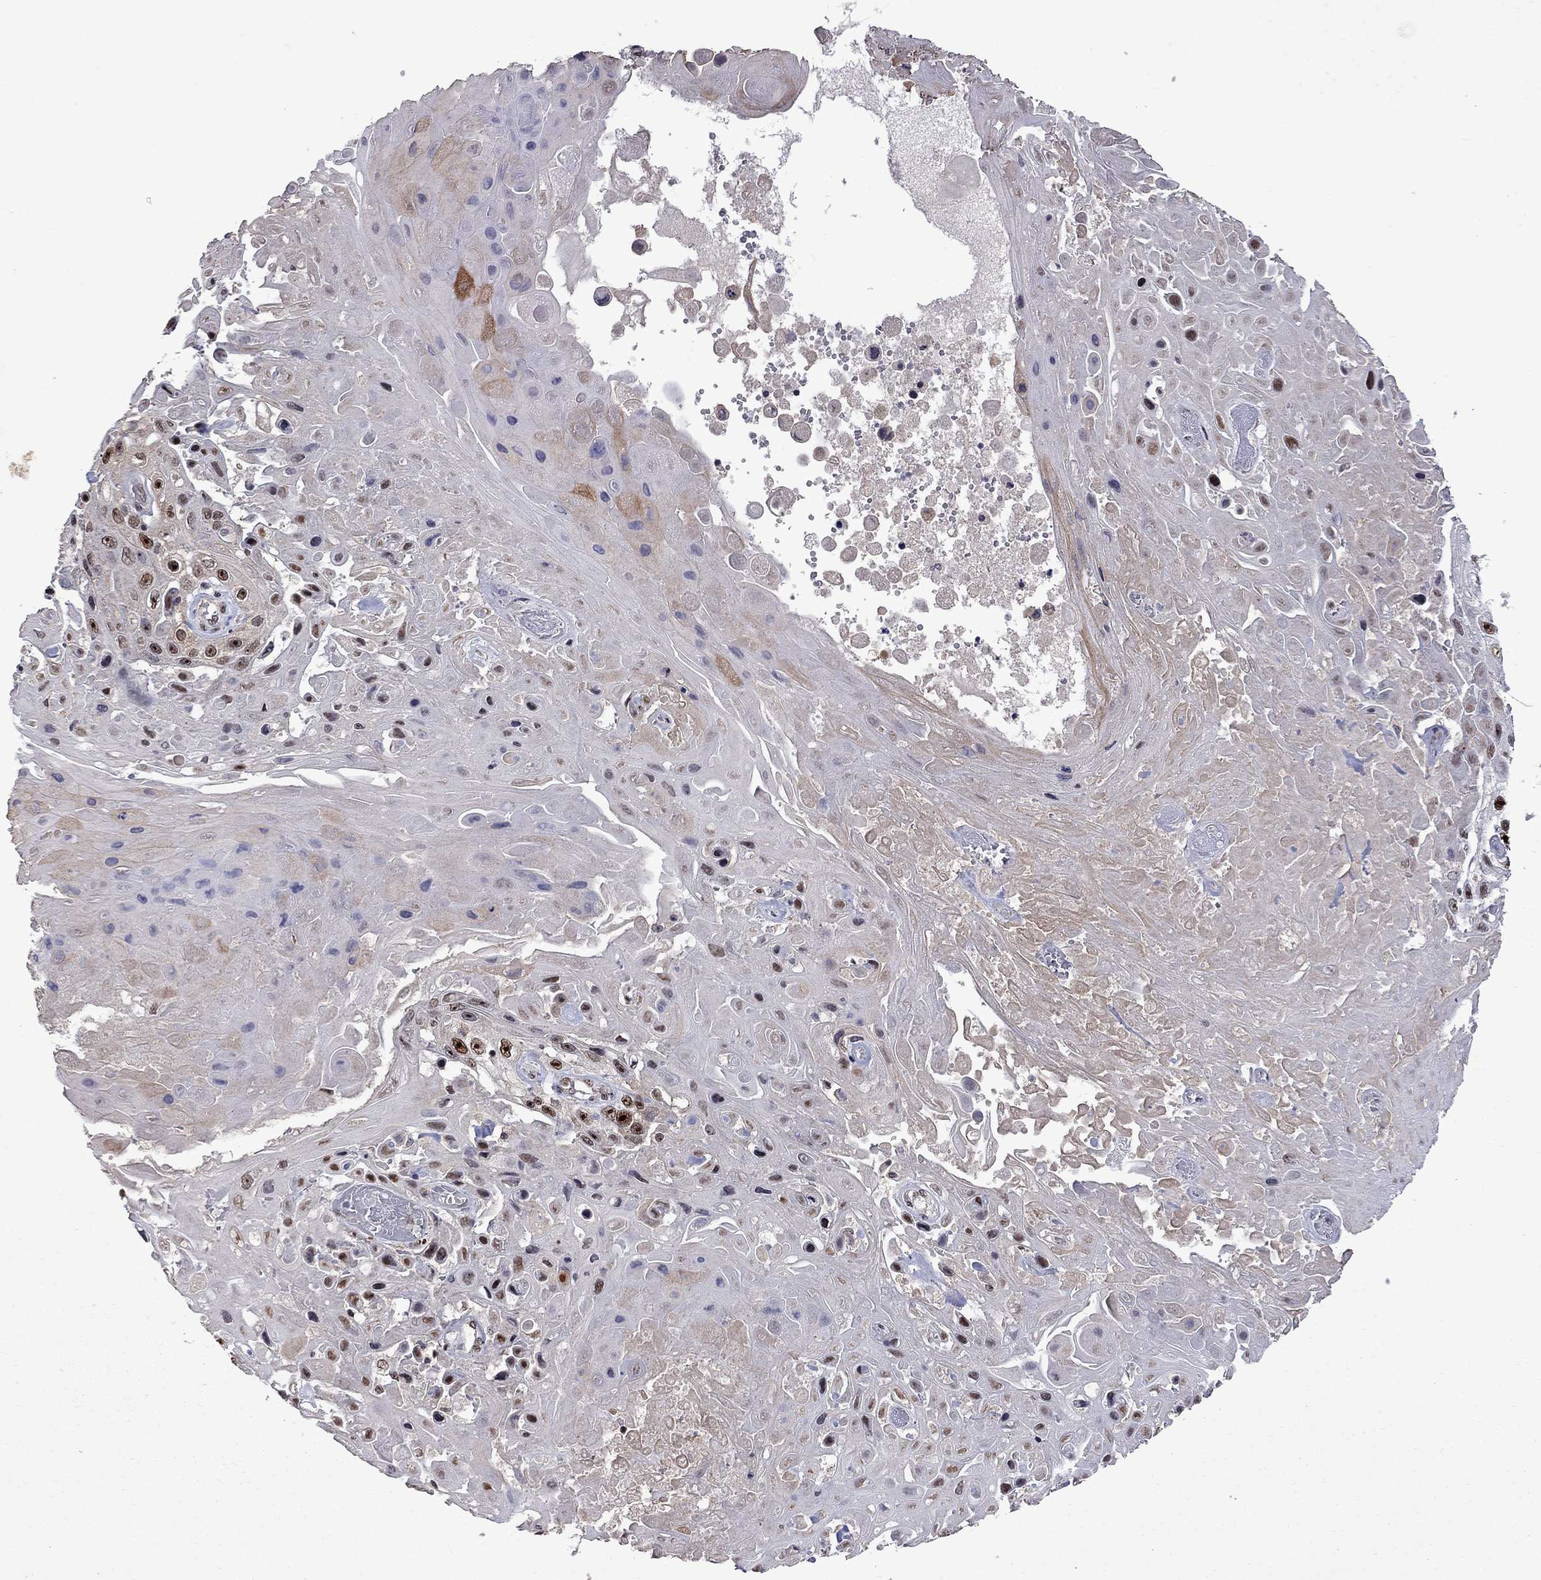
{"staining": {"intensity": "strong", "quantity": "25%-75%", "location": "nuclear"}, "tissue": "skin cancer", "cell_type": "Tumor cells", "image_type": "cancer", "snomed": [{"axis": "morphology", "description": "Squamous cell carcinoma, NOS"}, {"axis": "topography", "description": "Skin"}], "caption": "Strong nuclear expression for a protein is seen in about 25%-75% of tumor cells of skin cancer (squamous cell carcinoma) using immunohistochemistry (IHC).", "gene": "SPOUT1", "patient": {"sex": "male", "age": 82}}